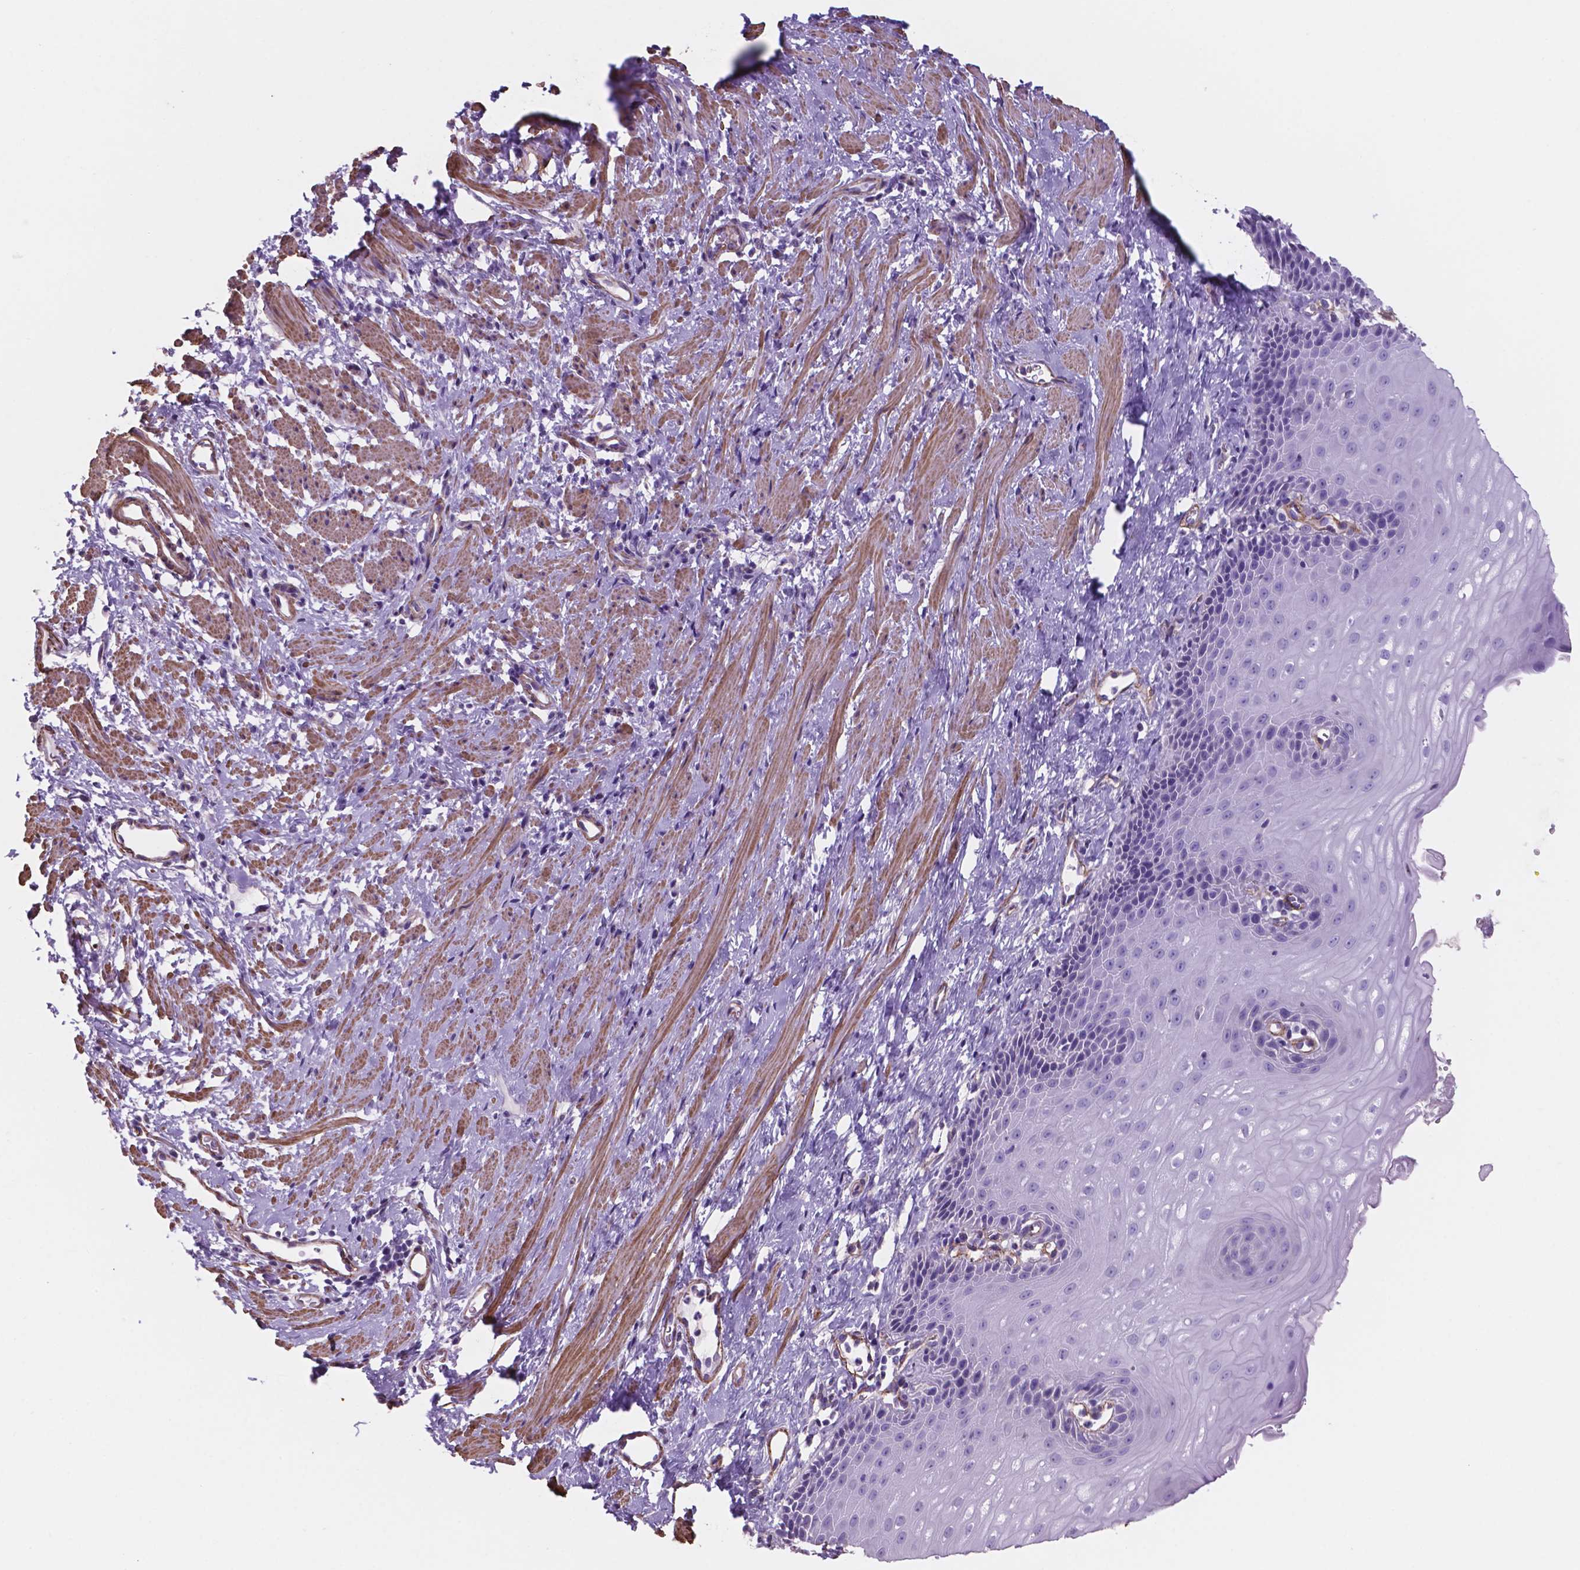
{"staining": {"intensity": "negative", "quantity": "none", "location": "none"}, "tissue": "esophagus", "cell_type": "Squamous epithelial cells", "image_type": "normal", "snomed": [{"axis": "morphology", "description": "Normal tissue, NOS"}, {"axis": "topography", "description": "Esophagus"}], "caption": "Protein analysis of benign esophagus demonstrates no significant positivity in squamous epithelial cells.", "gene": "TOR2A", "patient": {"sex": "male", "age": 64}}